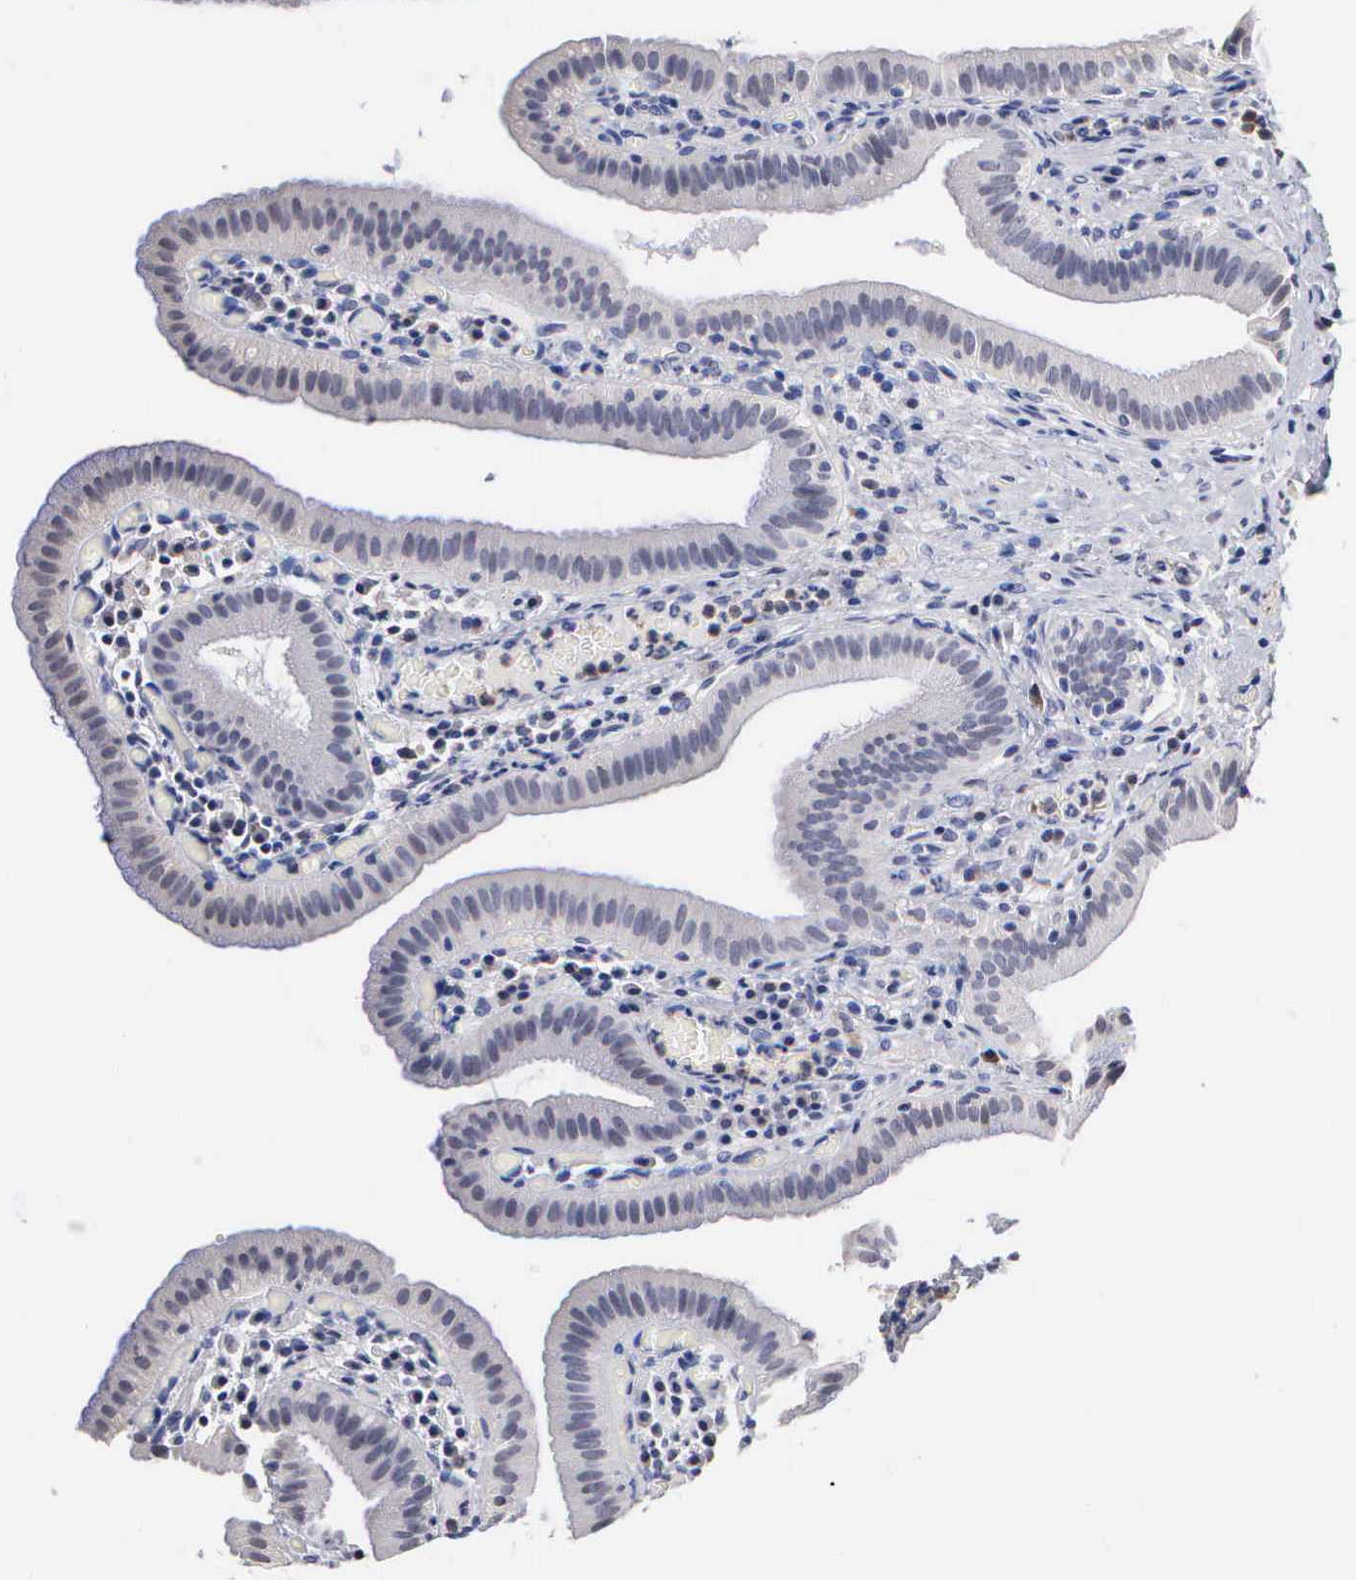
{"staining": {"intensity": "weak", "quantity": "<25%", "location": "nuclear"}, "tissue": "gallbladder", "cell_type": "Glandular cells", "image_type": "normal", "snomed": [{"axis": "morphology", "description": "Normal tissue, NOS"}, {"axis": "topography", "description": "Gallbladder"}], "caption": "Image shows no significant protein positivity in glandular cells of benign gallbladder. (DAB immunohistochemistry (IHC) visualized using brightfield microscopy, high magnification).", "gene": "KDM6A", "patient": {"sex": "female", "age": 76}}